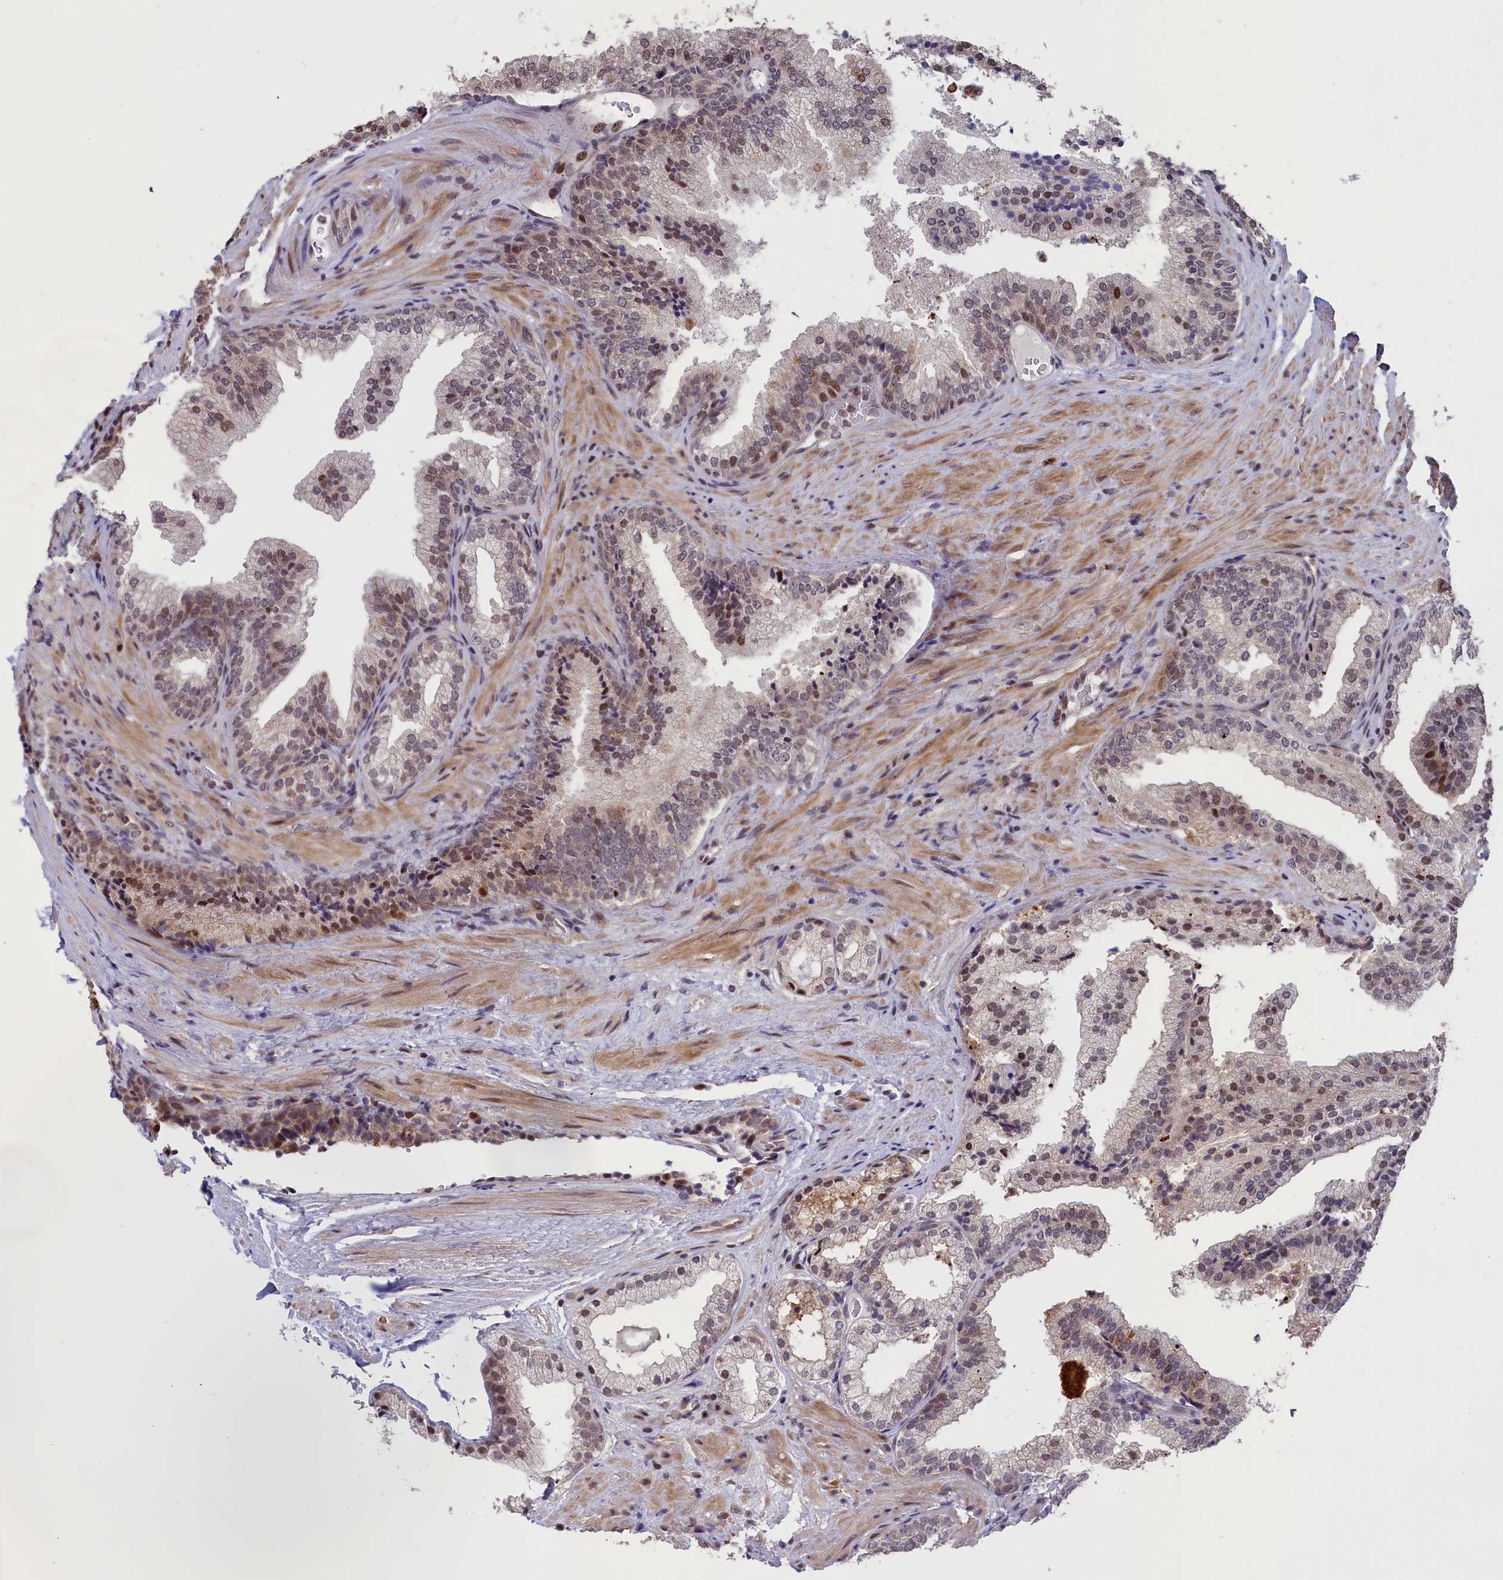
{"staining": {"intensity": "moderate", "quantity": "<25%", "location": "nuclear"}, "tissue": "prostate", "cell_type": "Glandular cells", "image_type": "normal", "snomed": [{"axis": "morphology", "description": "Normal tissue, NOS"}, {"axis": "topography", "description": "Prostate"}], "caption": "Protein staining reveals moderate nuclear expression in about <25% of glandular cells in benign prostate.", "gene": "RELB", "patient": {"sex": "male", "age": 76}}